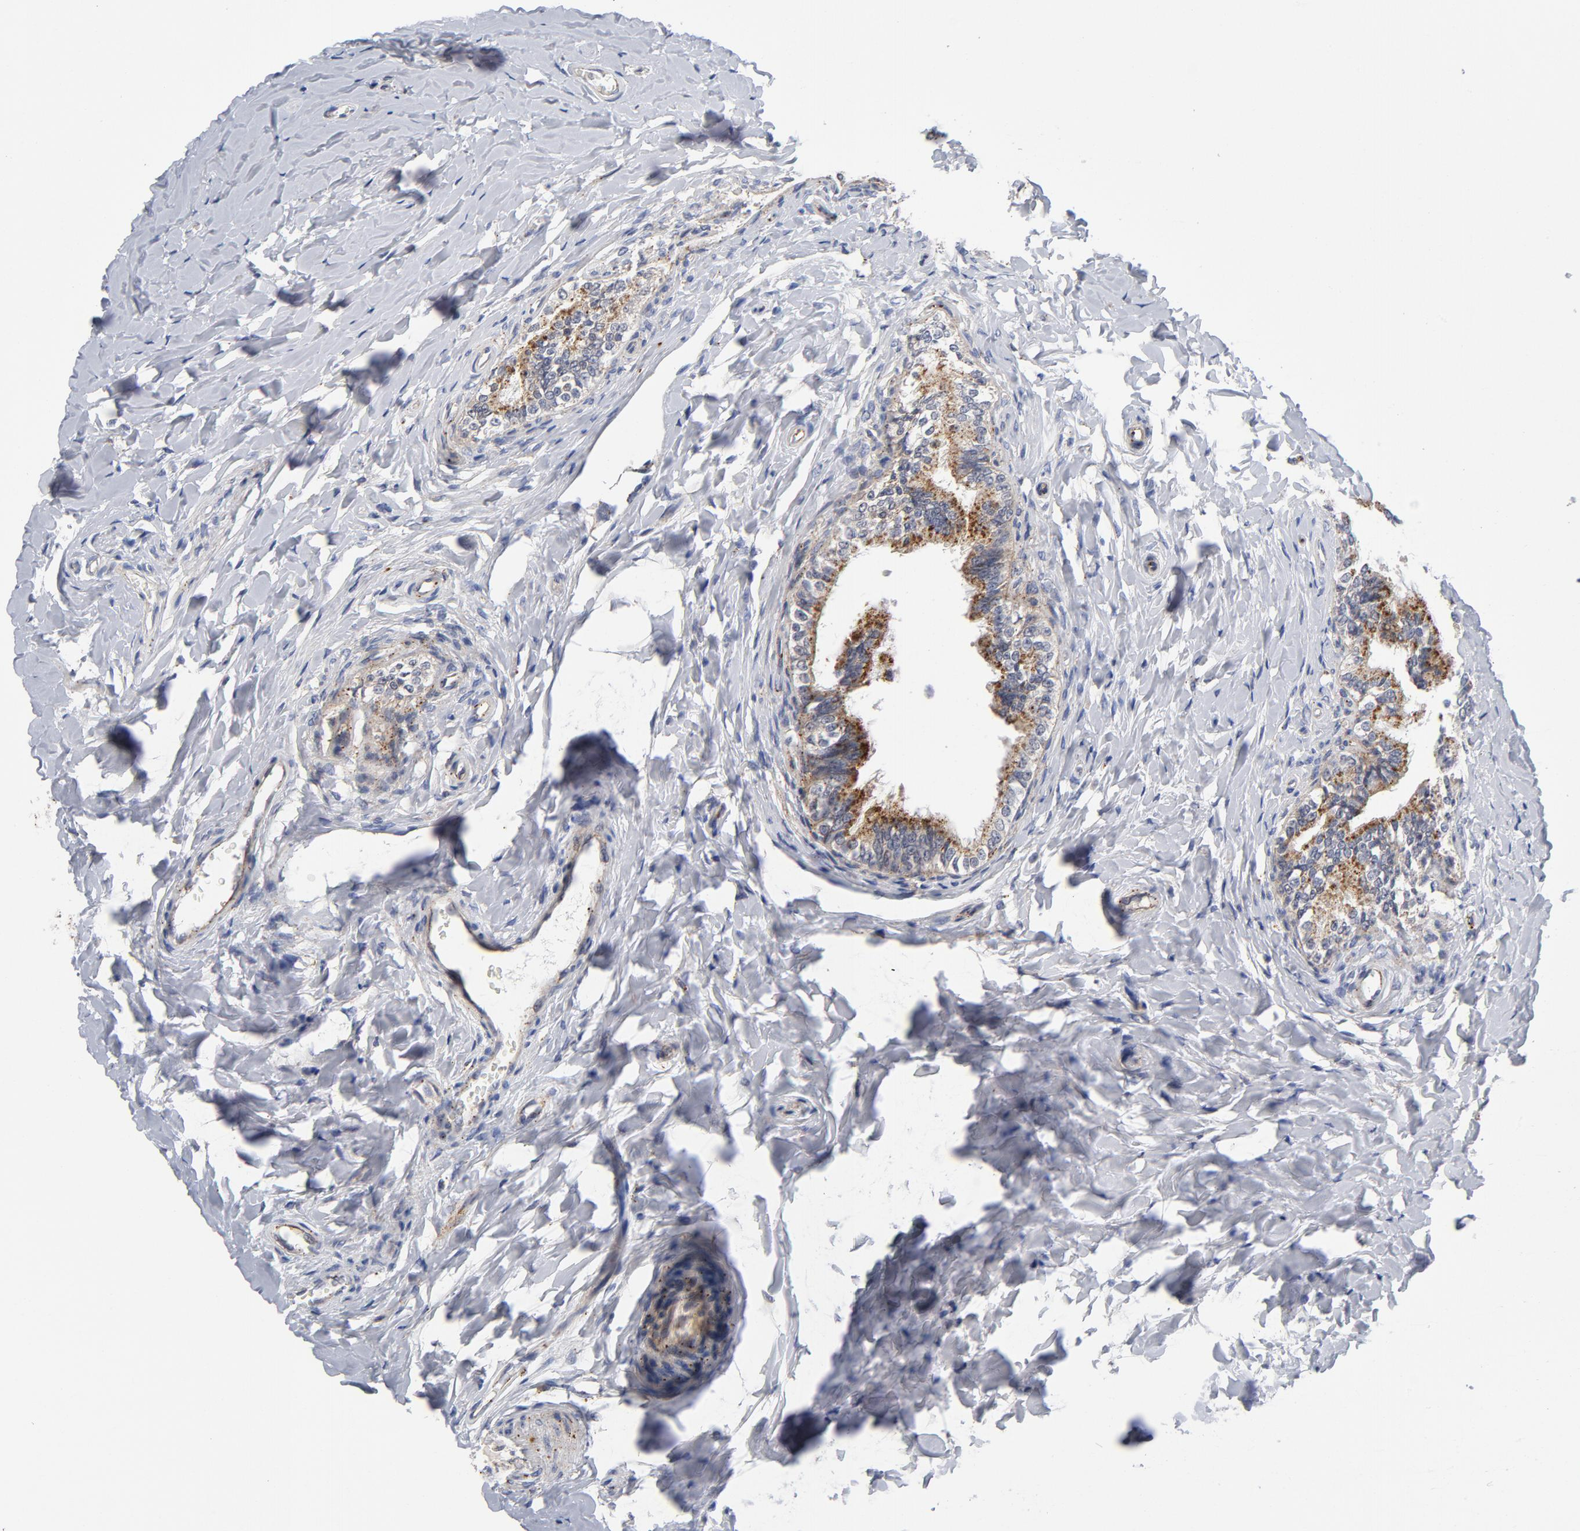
{"staining": {"intensity": "strong", "quantity": ">75%", "location": "cytoplasmic/membranous"}, "tissue": "epididymis", "cell_type": "Glandular cells", "image_type": "normal", "snomed": [{"axis": "morphology", "description": "Normal tissue, NOS"}, {"axis": "topography", "description": "Soft tissue"}, {"axis": "topography", "description": "Epididymis"}], "caption": "Immunohistochemistry staining of benign epididymis, which displays high levels of strong cytoplasmic/membranous staining in about >75% of glandular cells indicating strong cytoplasmic/membranous protein staining. The staining was performed using DAB (3,3'-diaminobenzidine) (brown) for protein detection and nuclei were counterstained in hematoxylin (blue).", "gene": "AKT2", "patient": {"sex": "male", "age": 26}}